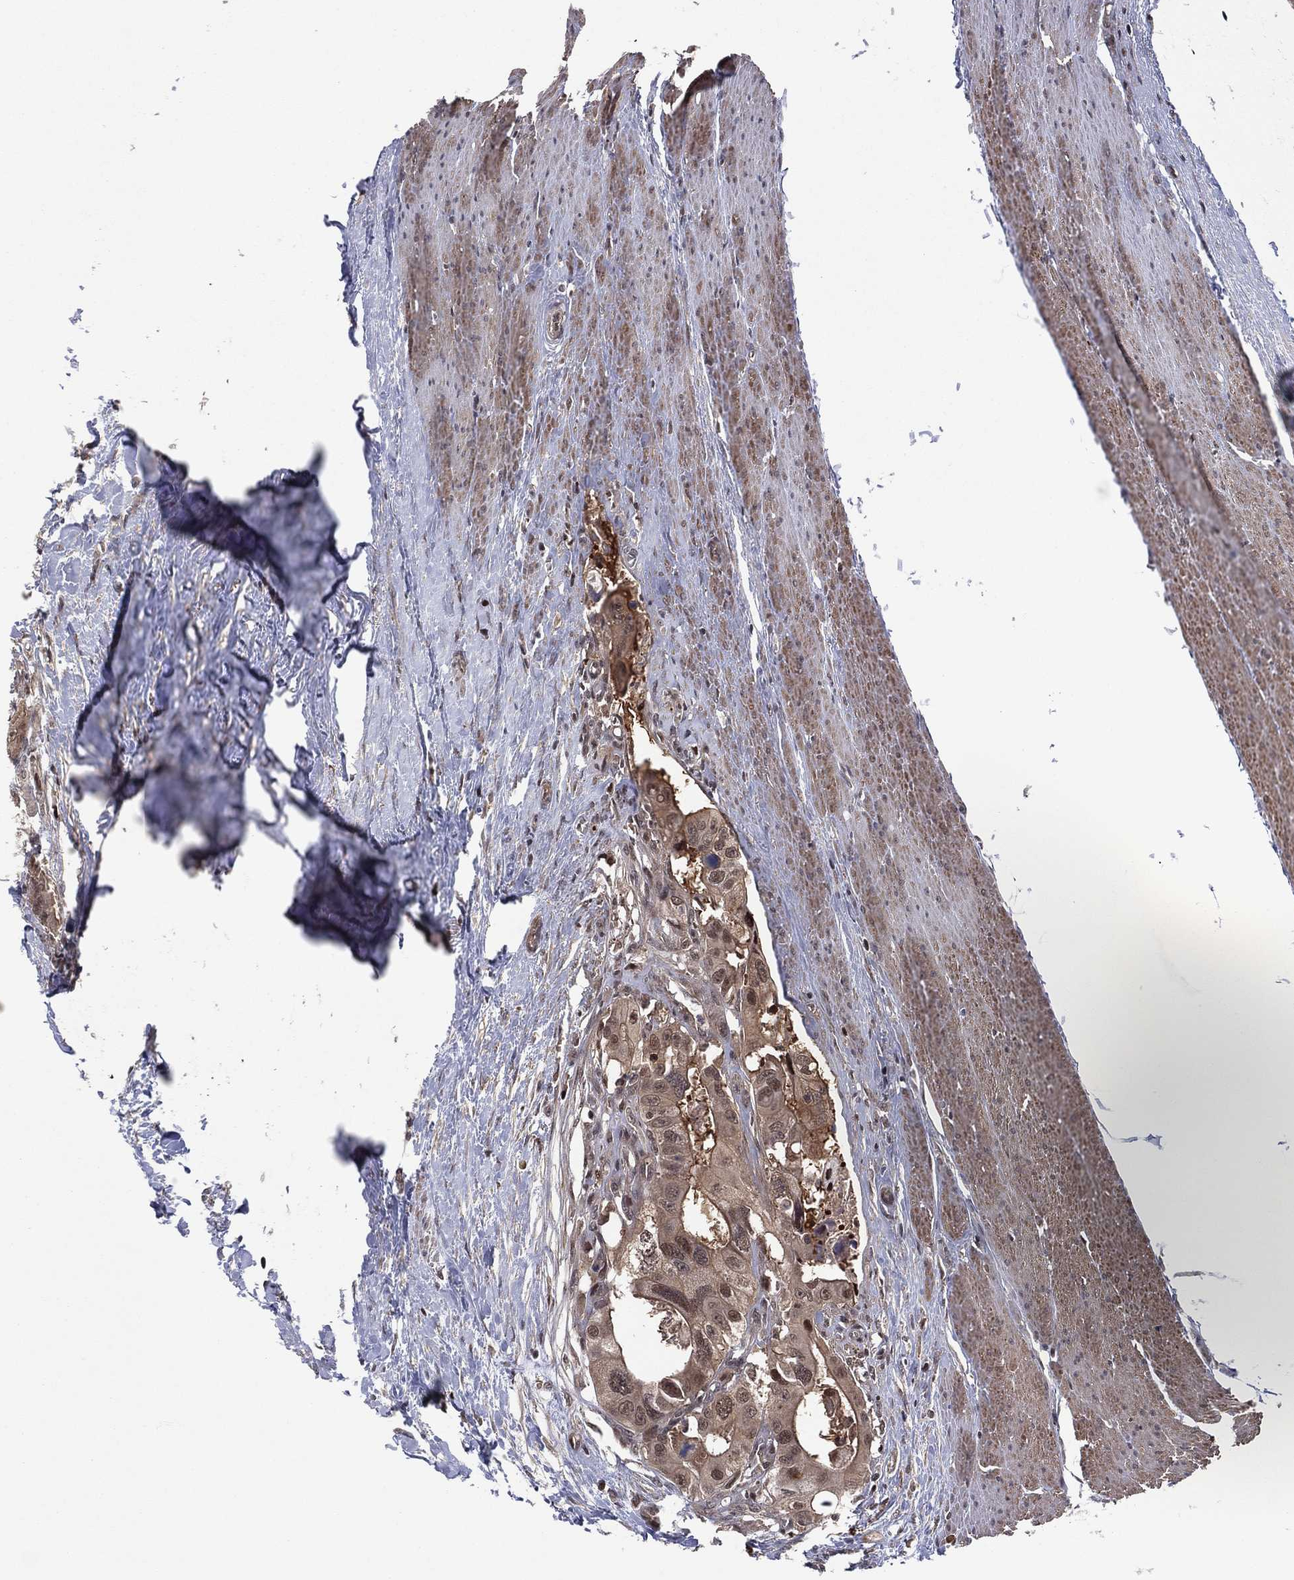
{"staining": {"intensity": "moderate", "quantity": "25%-75%", "location": "cytoplasmic/membranous"}, "tissue": "colorectal cancer", "cell_type": "Tumor cells", "image_type": "cancer", "snomed": [{"axis": "morphology", "description": "Adenocarcinoma, NOS"}, {"axis": "topography", "description": "Rectum"}], "caption": "Immunohistochemical staining of colorectal cancer displays medium levels of moderate cytoplasmic/membranous expression in approximately 25%-75% of tumor cells.", "gene": "ICOSLG", "patient": {"sex": "male", "age": 64}}